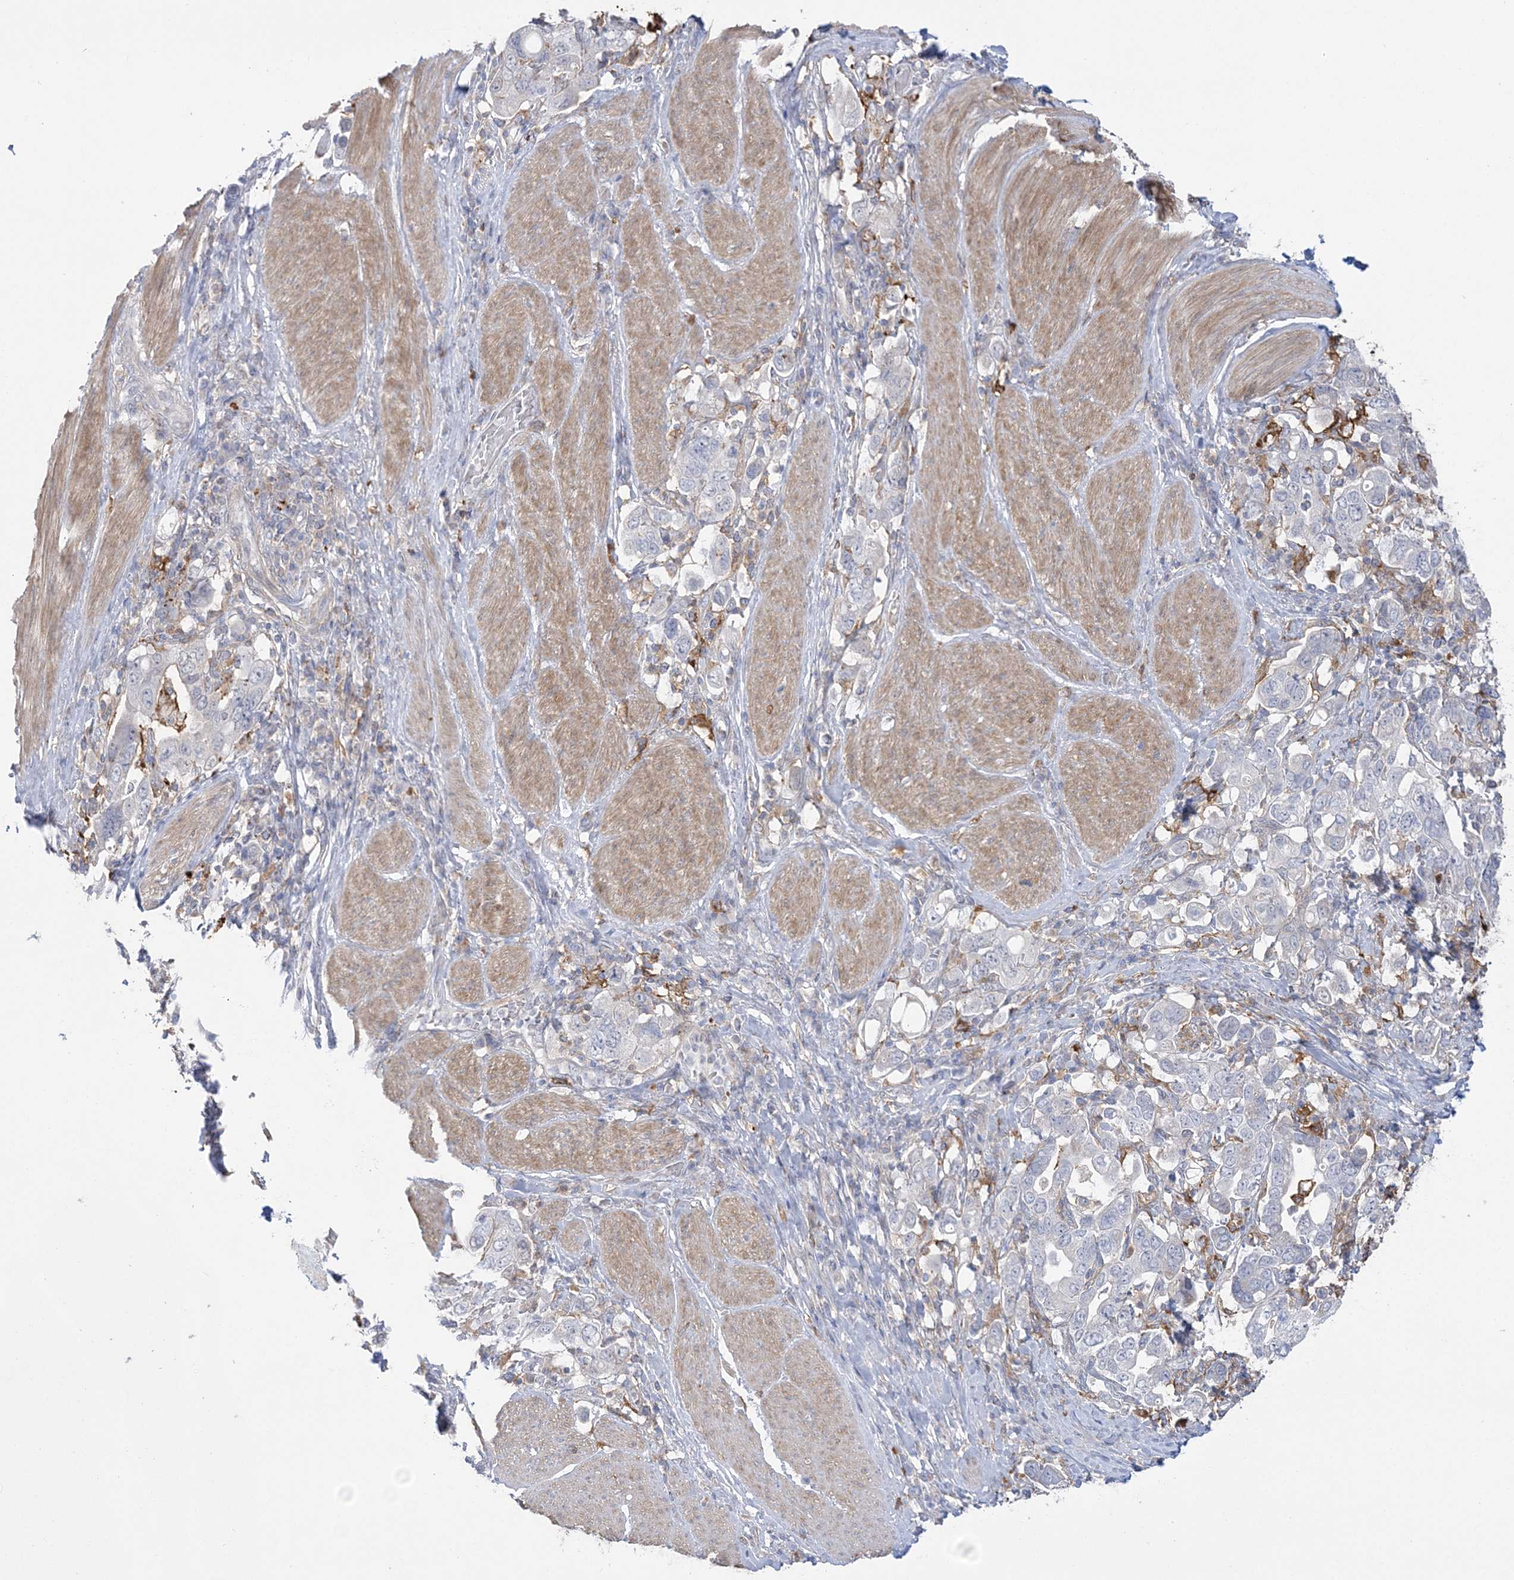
{"staining": {"intensity": "negative", "quantity": "none", "location": "none"}, "tissue": "stomach cancer", "cell_type": "Tumor cells", "image_type": "cancer", "snomed": [{"axis": "morphology", "description": "Adenocarcinoma, NOS"}, {"axis": "topography", "description": "Stomach, upper"}], "caption": "IHC of adenocarcinoma (stomach) displays no expression in tumor cells.", "gene": "HAAO", "patient": {"sex": "male", "age": 62}}